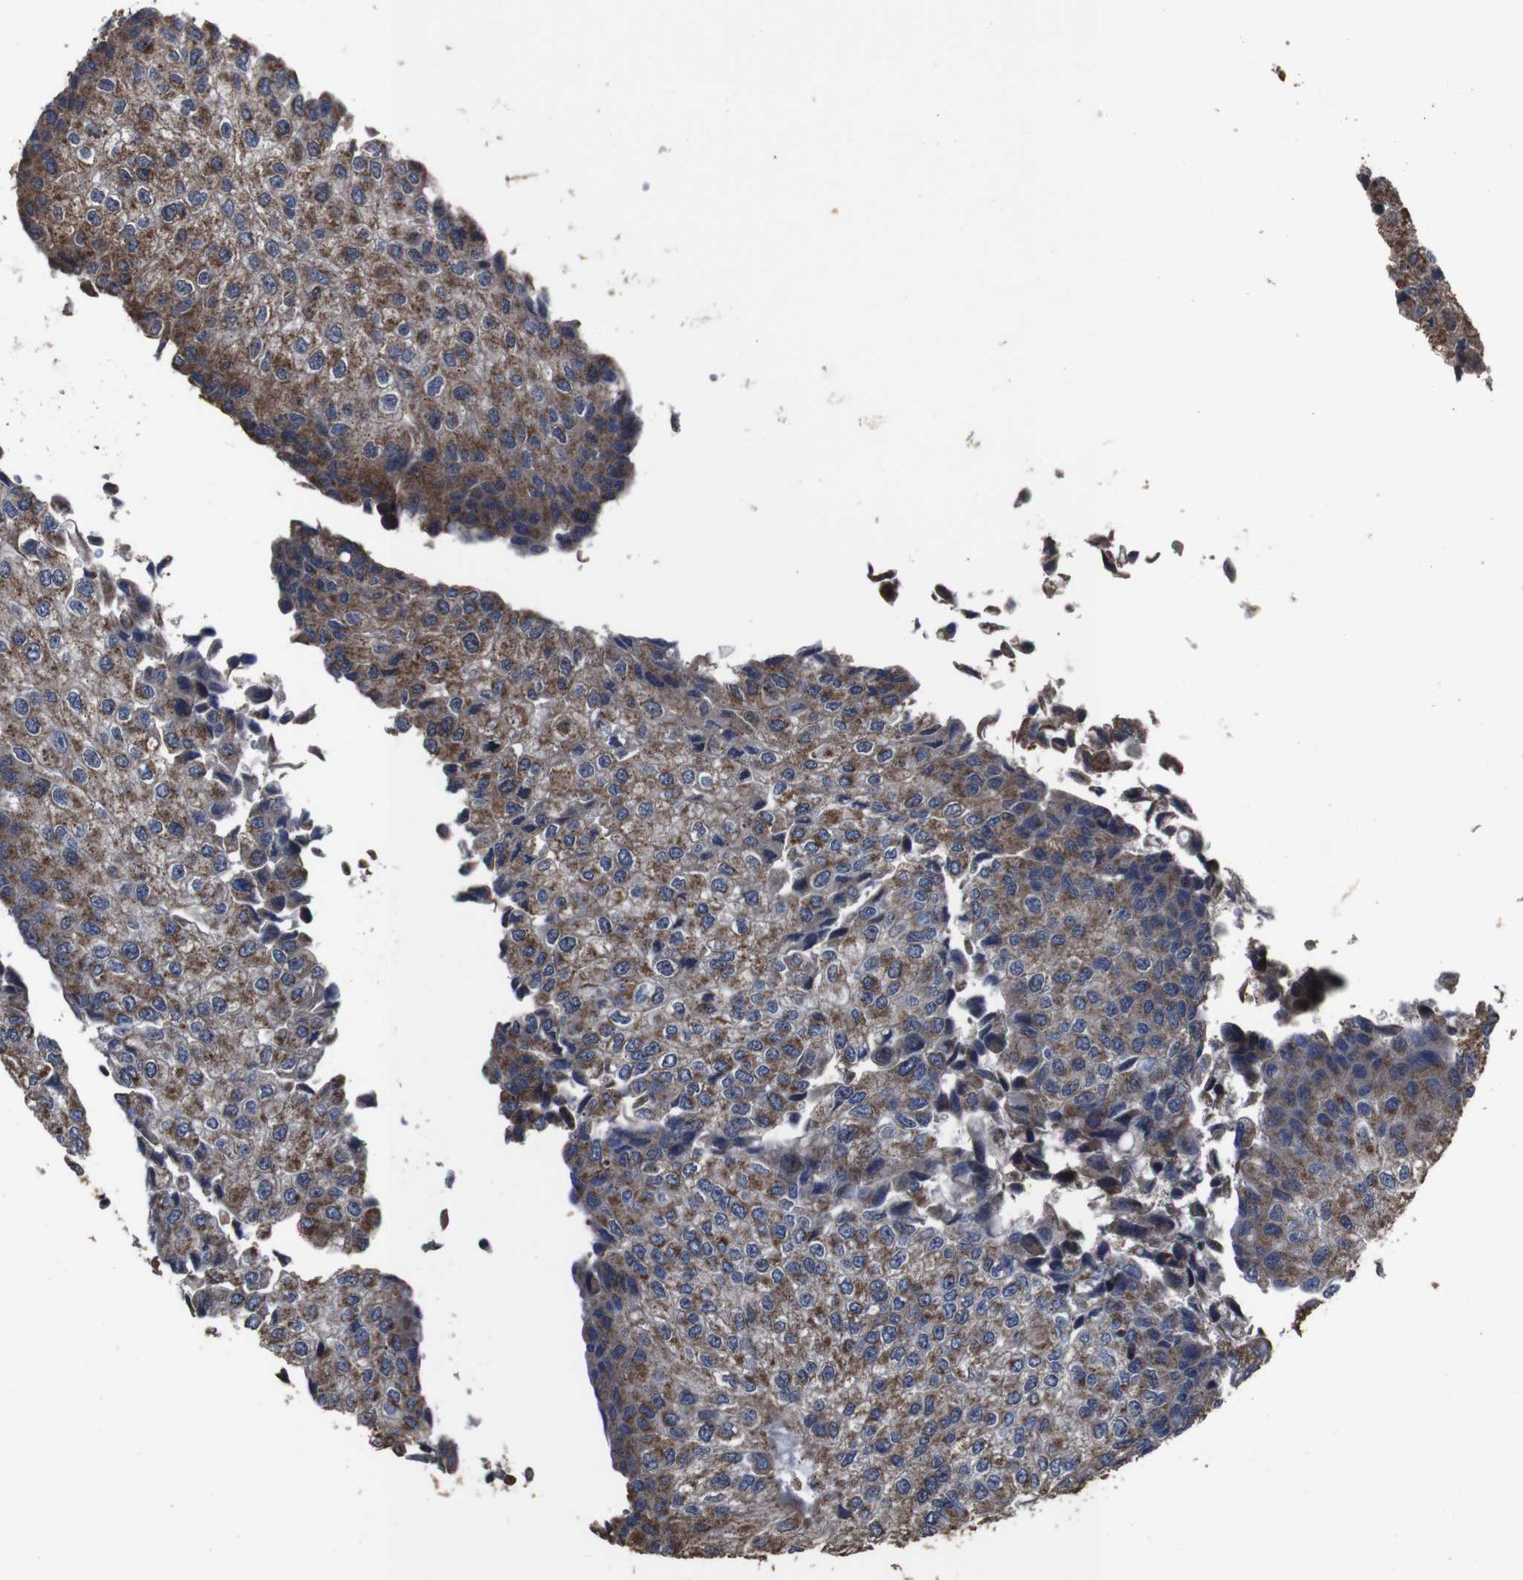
{"staining": {"intensity": "moderate", "quantity": ">75%", "location": "cytoplasmic/membranous"}, "tissue": "urothelial cancer", "cell_type": "Tumor cells", "image_type": "cancer", "snomed": [{"axis": "morphology", "description": "Urothelial carcinoma, High grade"}, {"axis": "topography", "description": "Kidney"}, {"axis": "topography", "description": "Urinary bladder"}], "caption": "Urothelial carcinoma (high-grade) was stained to show a protein in brown. There is medium levels of moderate cytoplasmic/membranous positivity in about >75% of tumor cells. The staining was performed using DAB (3,3'-diaminobenzidine) to visualize the protein expression in brown, while the nuclei were stained in blue with hematoxylin (Magnification: 20x).", "gene": "SNN", "patient": {"sex": "male", "age": 77}}